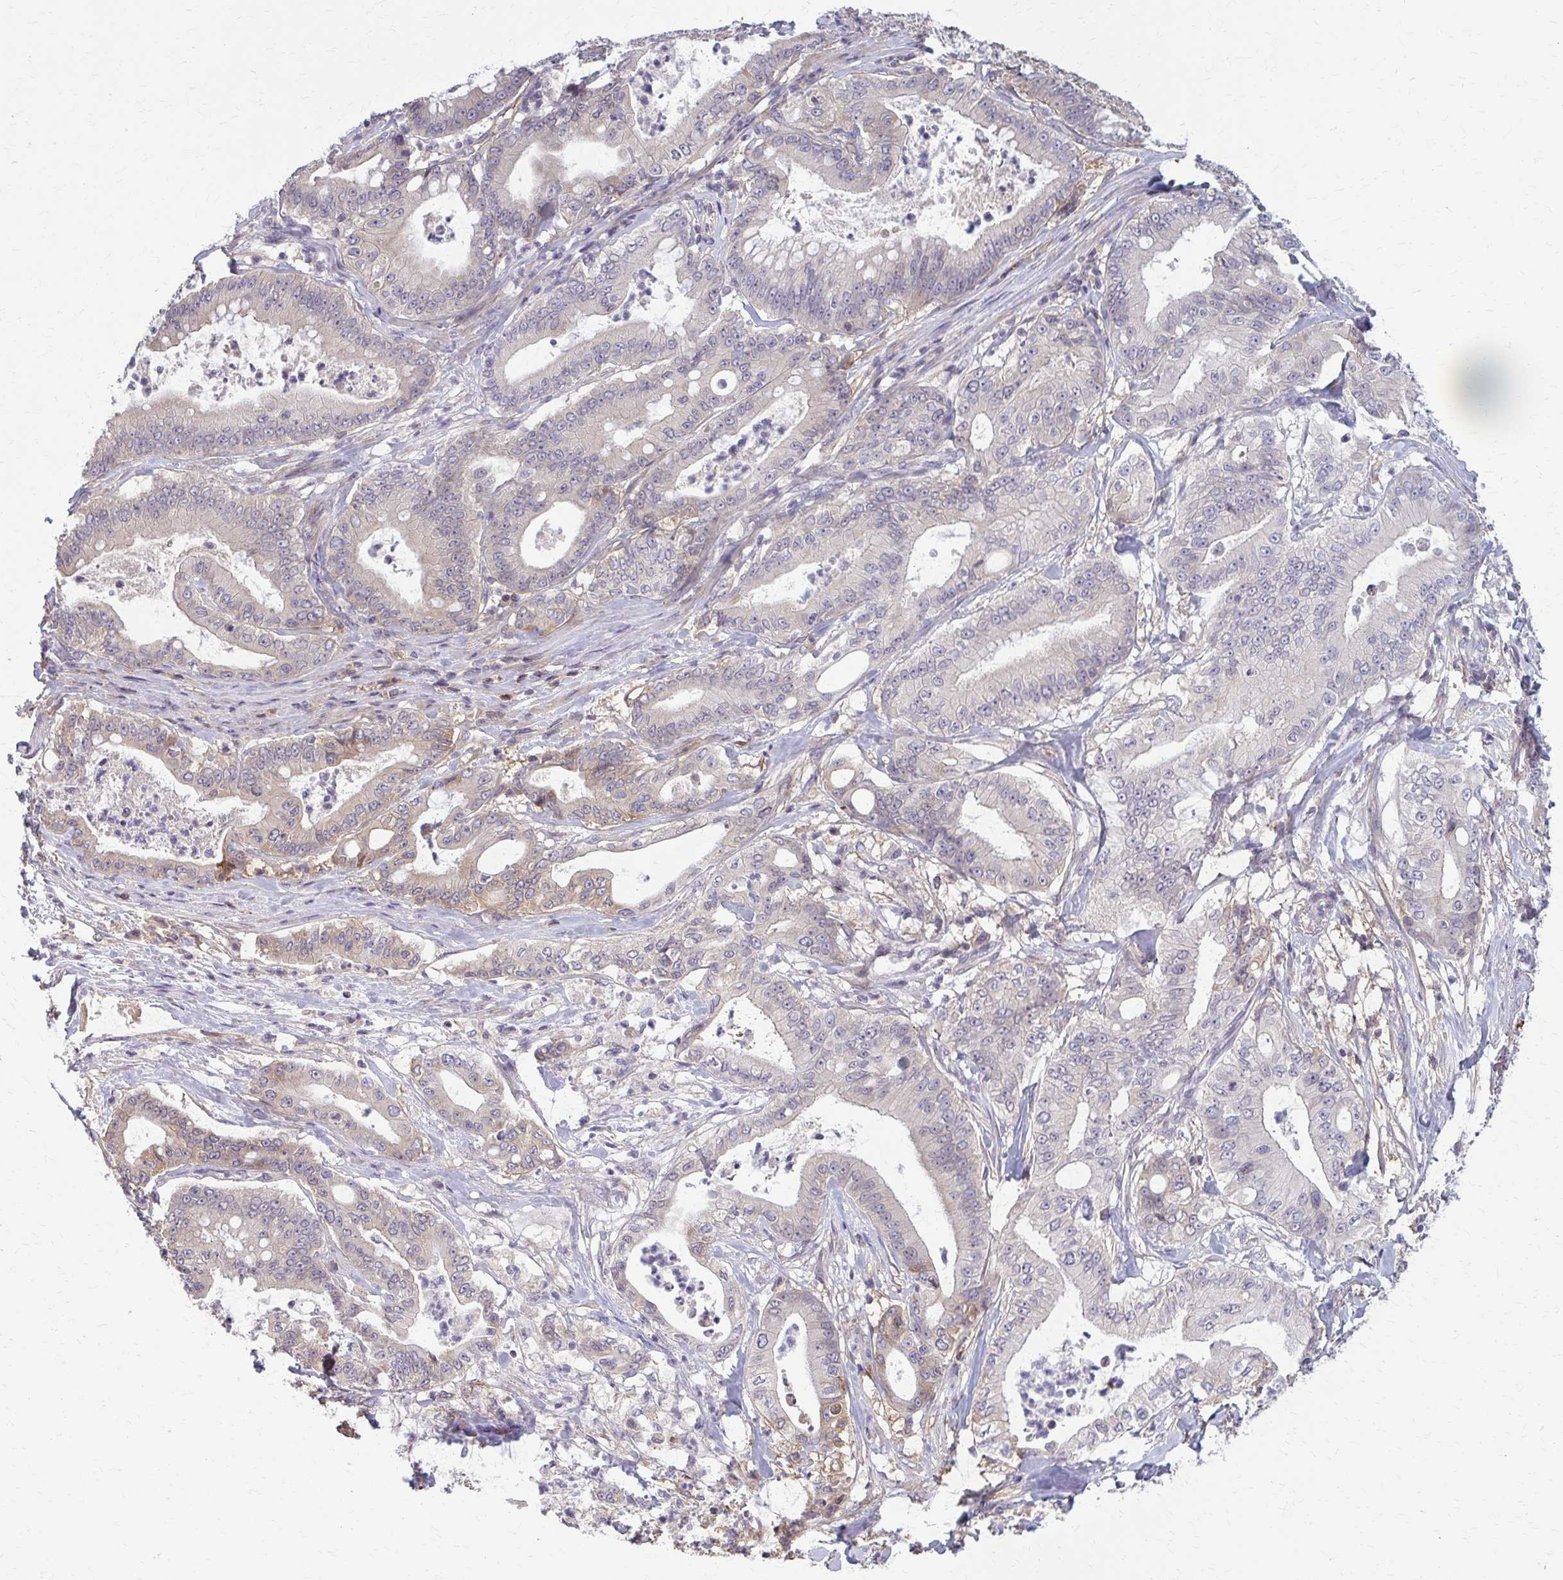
{"staining": {"intensity": "weak", "quantity": "25%-75%", "location": "cytoplasmic/membranous"}, "tissue": "pancreatic cancer", "cell_type": "Tumor cells", "image_type": "cancer", "snomed": [{"axis": "morphology", "description": "Adenocarcinoma, NOS"}, {"axis": "topography", "description": "Pancreas"}], "caption": "Protein staining of pancreatic cancer (adenocarcinoma) tissue exhibits weak cytoplasmic/membranous staining in approximately 25%-75% of tumor cells.", "gene": "MCRIP2", "patient": {"sex": "male", "age": 71}}